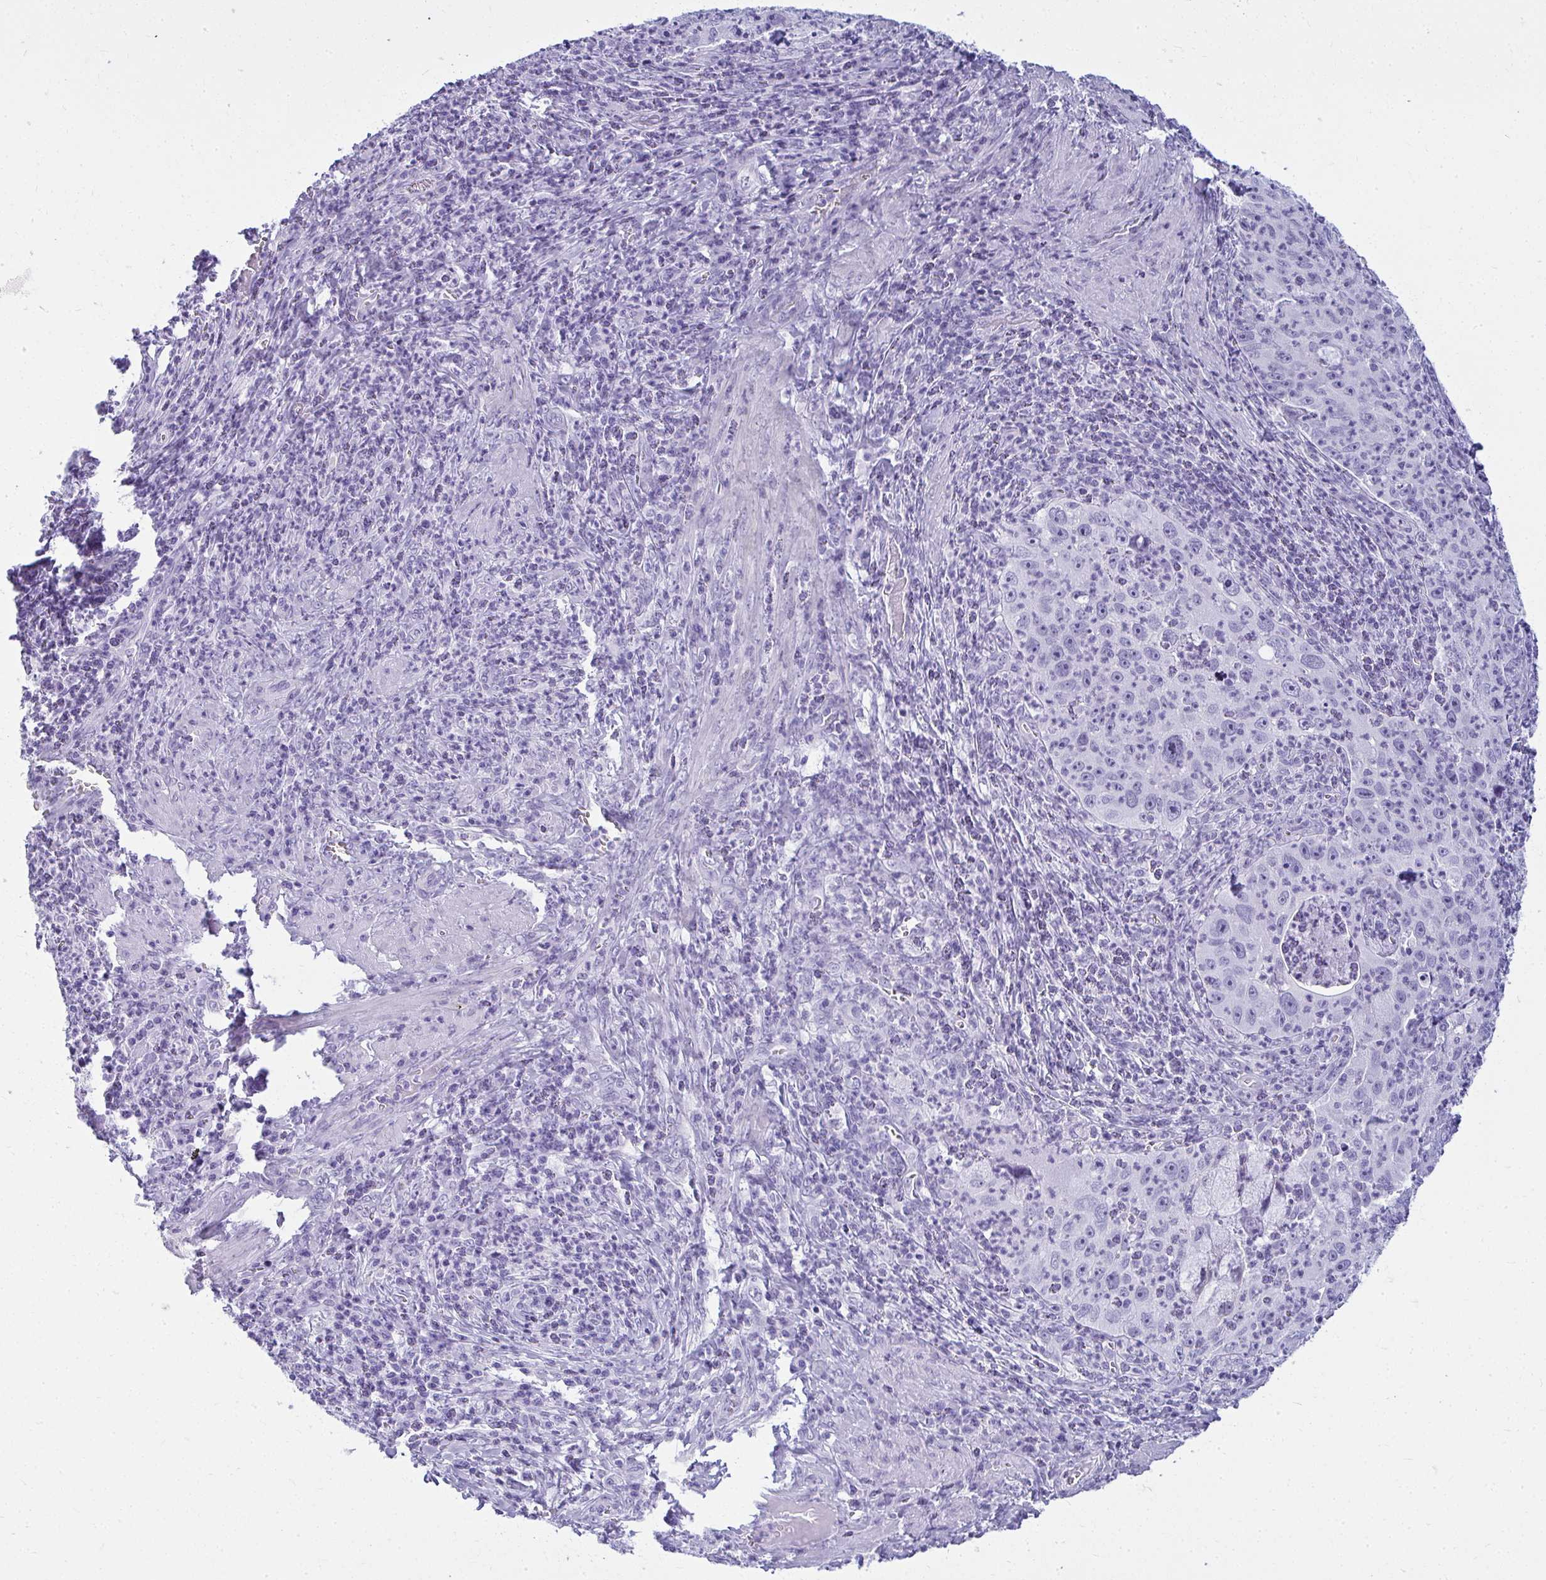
{"staining": {"intensity": "negative", "quantity": "none", "location": "none"}, "tissue": "cervical cancer", "cell_type": "Tumor cells", "image_type": "cancer", "snomed": [{"axis": "morphology", "description": "Squamous cell carcinoma, NOS"}, {"axis": "topography", "description": "Cervix"}], "caption": "This is an IHC micrograph of human cervical cancer (squamous cell carcinoma). There is no staining in tumor cells.", "gene": "CLGN", "patient": {"sex": "female", "age": 30}}